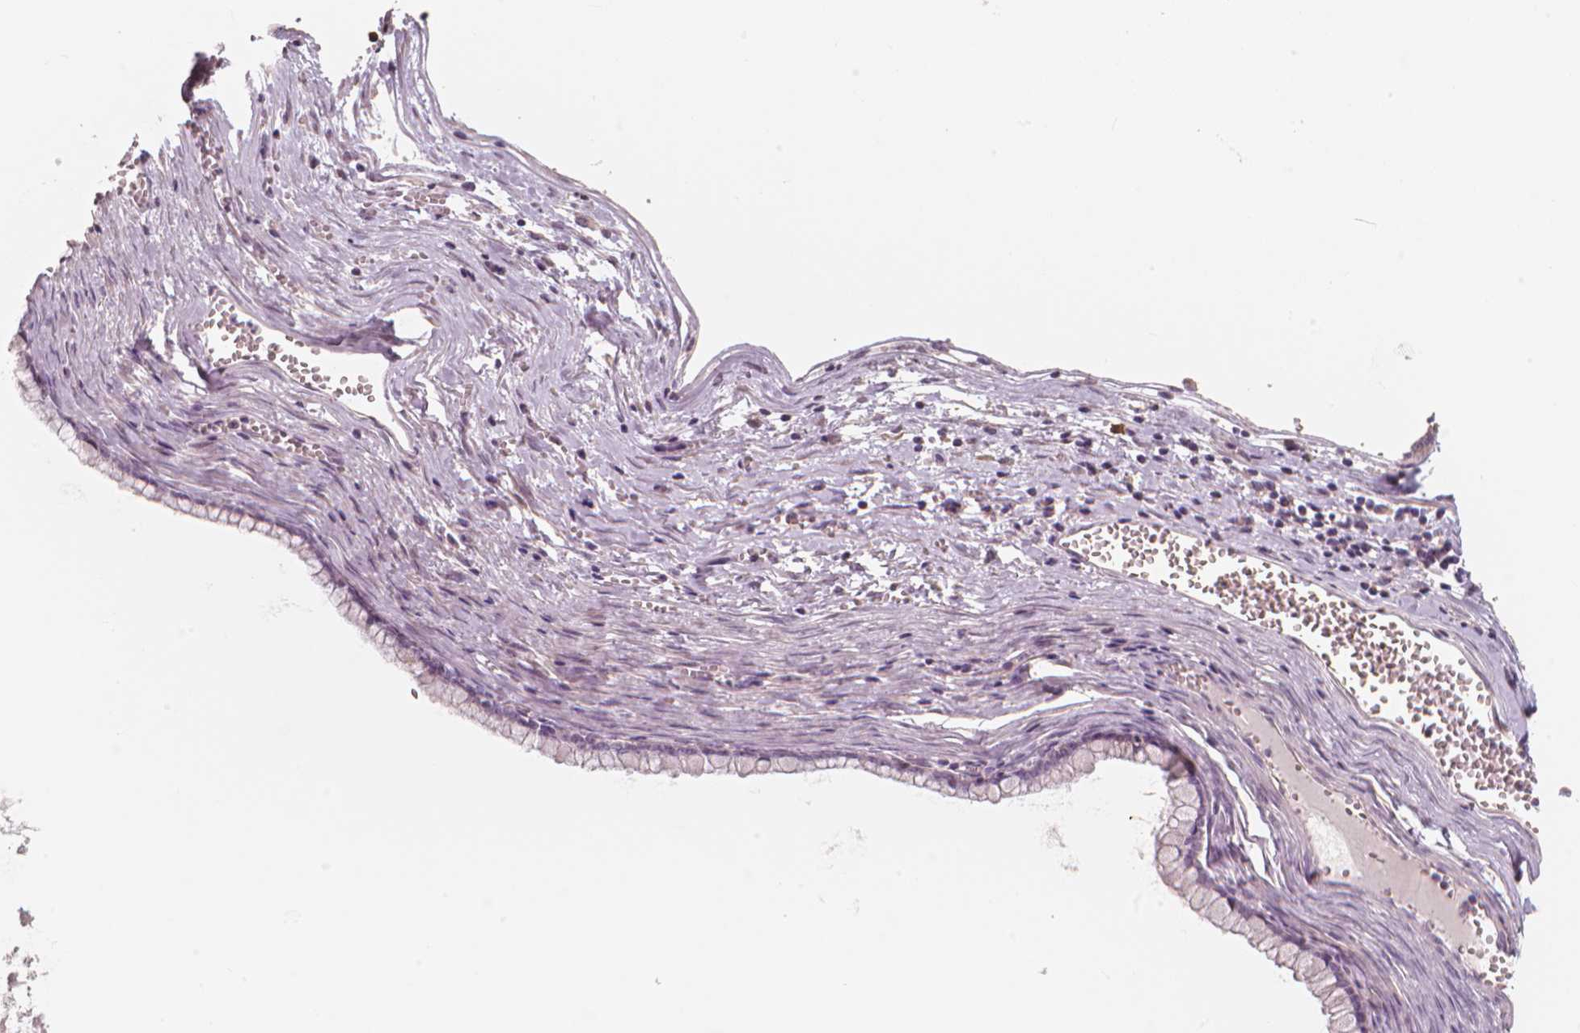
{"staining": {"intensity": "negative", "quantity": "none", "location": "none"}, "tissue": "ovarian cancer", "cell_type": "Tumor cells", "image_type": "cancer", "snomed": [{"axis": "morphology", "description": "Cystadenocarcinoma, mucinous, NOS"}, {"axis": "topography", "description": "Ovary"}], "caption": "An immunohistochemistry image of ovarian cancer is shown. There is no staining in tumor cells of ovarian cancer.", "gene": "RNASE7", "patient": {"sex": "female", "age": 67}}